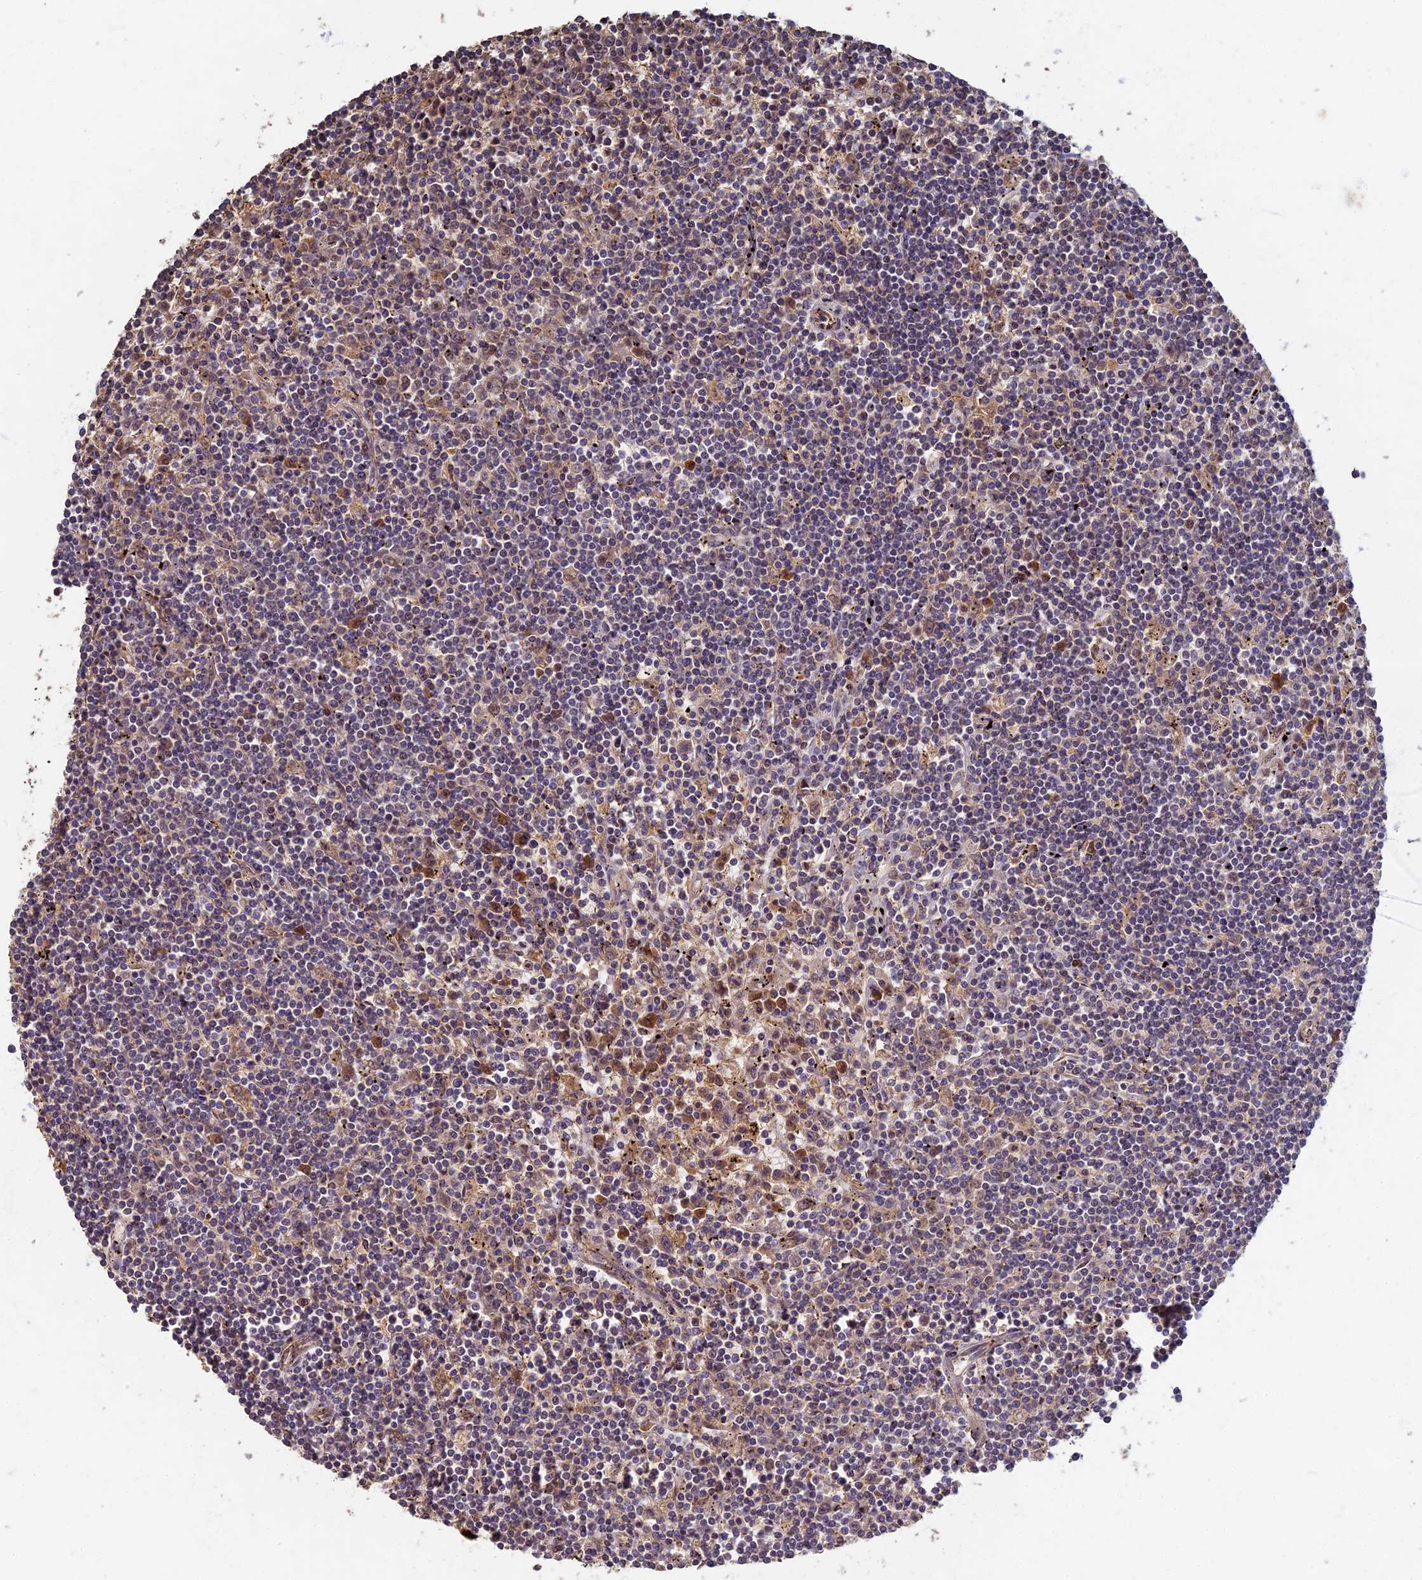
{"staining": {"intensity": "negative", "quantity": "none", "location": "none"}, "tissue": "lymphoma", "cell_type": "Tumor cells", "image_type": "cancer", "snomed": [{"axis": "morphology", "description": "Malignant lymphoma, non-Hodgkin's type, Low grade"}, {"axis": "topography", "description": "Spleen"}], "caption": "The IHC photomicrograph has no significant staining in tumor cells of malignant lymphoma, non-Hodgkin's type (low-grade) tissue.", "gene": "RSPH3", "patient": {"sex": "male", "age": 76}}